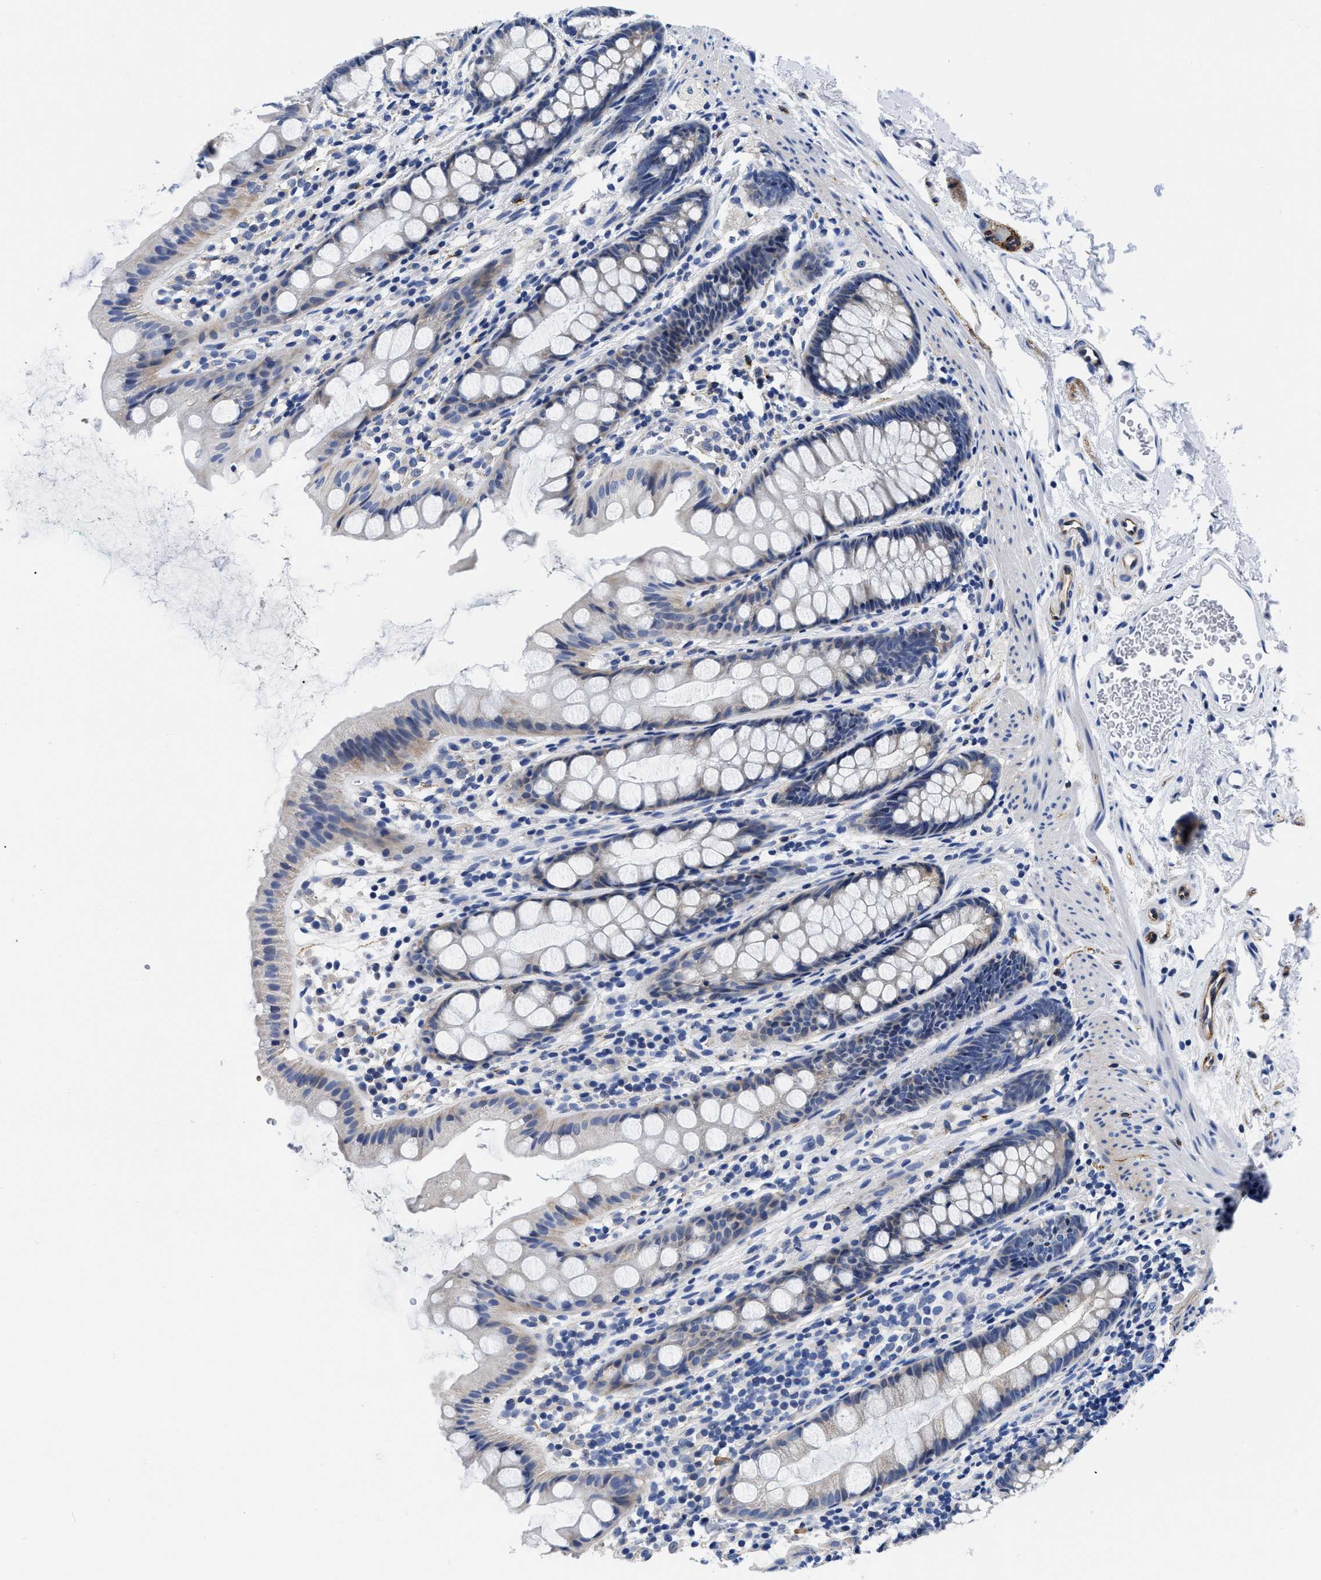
{"staining": {"intensity": "weak", "quantity": "<25%", "location": "cytoplasmic/membranous"}, "tissue": "rectum", "cell_type": "Glandular cells", "image_type": "normal", "snomed": [{"axis": "morphology", "description": "Normal tissue, NOS"}, {"axis": "topography", "description": "Rectum"}], "caption": "There is no significant positivity in glandular cells of rectum. (Stains: DAB IHC with hematoxylin counter stain, Microscopy: brightfield microscopy at high magnification).", "gene": "SLC35F1", "patient": {"sex": "female", "age": 65}}